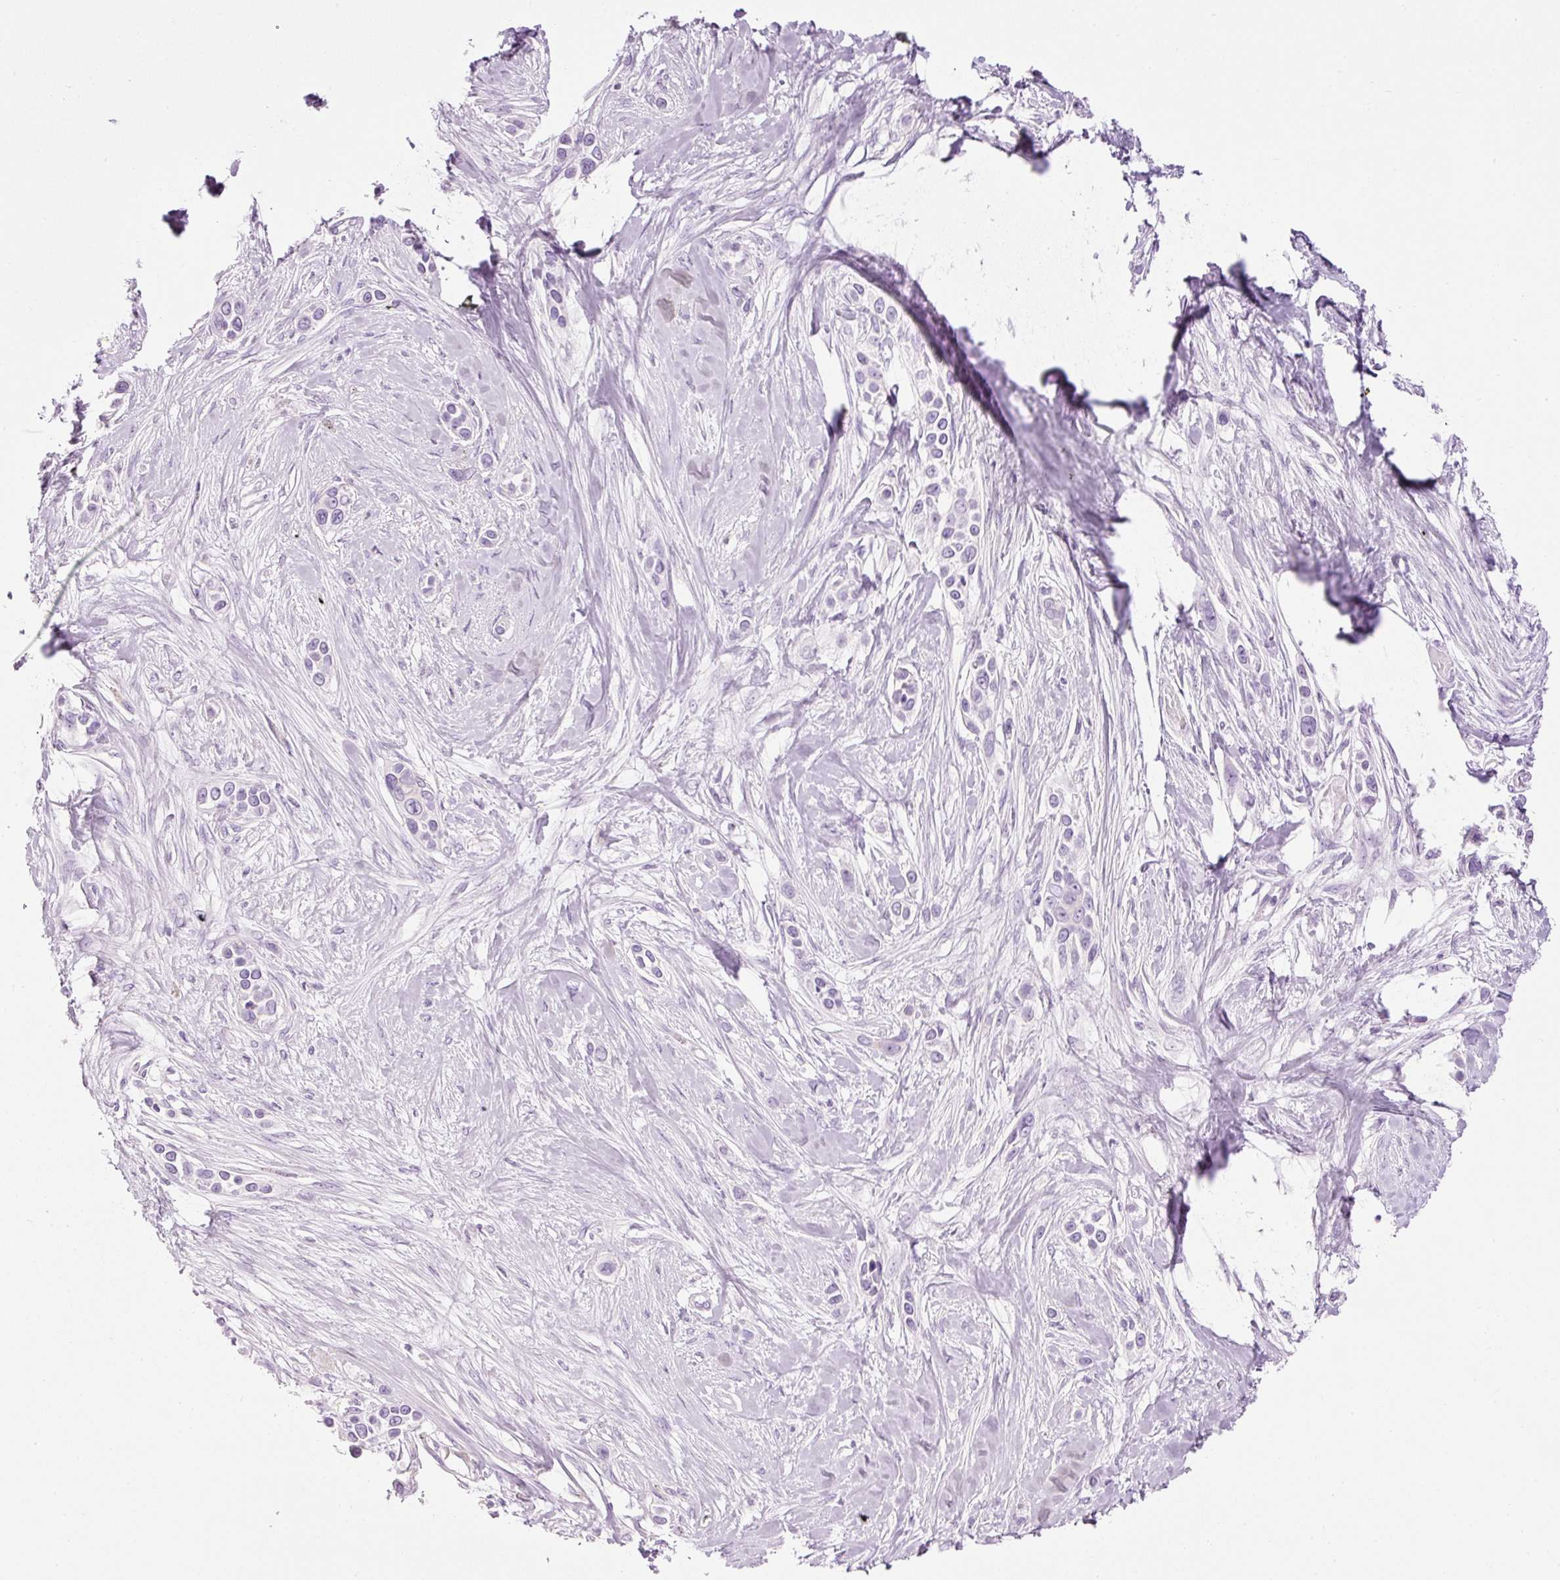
{"staining": {"intensity": "negative", "quantity": "none", "location": "none"}, "tissue": "skin cancer", "cell_type": "Tumor cells", "image_type": "cancer", "snomed": [{"axis": "morphology", "description": "Squamous cell carcinoma, NOS"}, {"axis": "topography", "description": "Skin"}], "caption": "DAB (3,3'-diaminobenzidine) immunohistochemical staining of squamous cell carcinoma (skin) reveals no significant positivity in tumor cells.", "gene": "CARD16", "patient": {"sex": "female", "age": 69}}